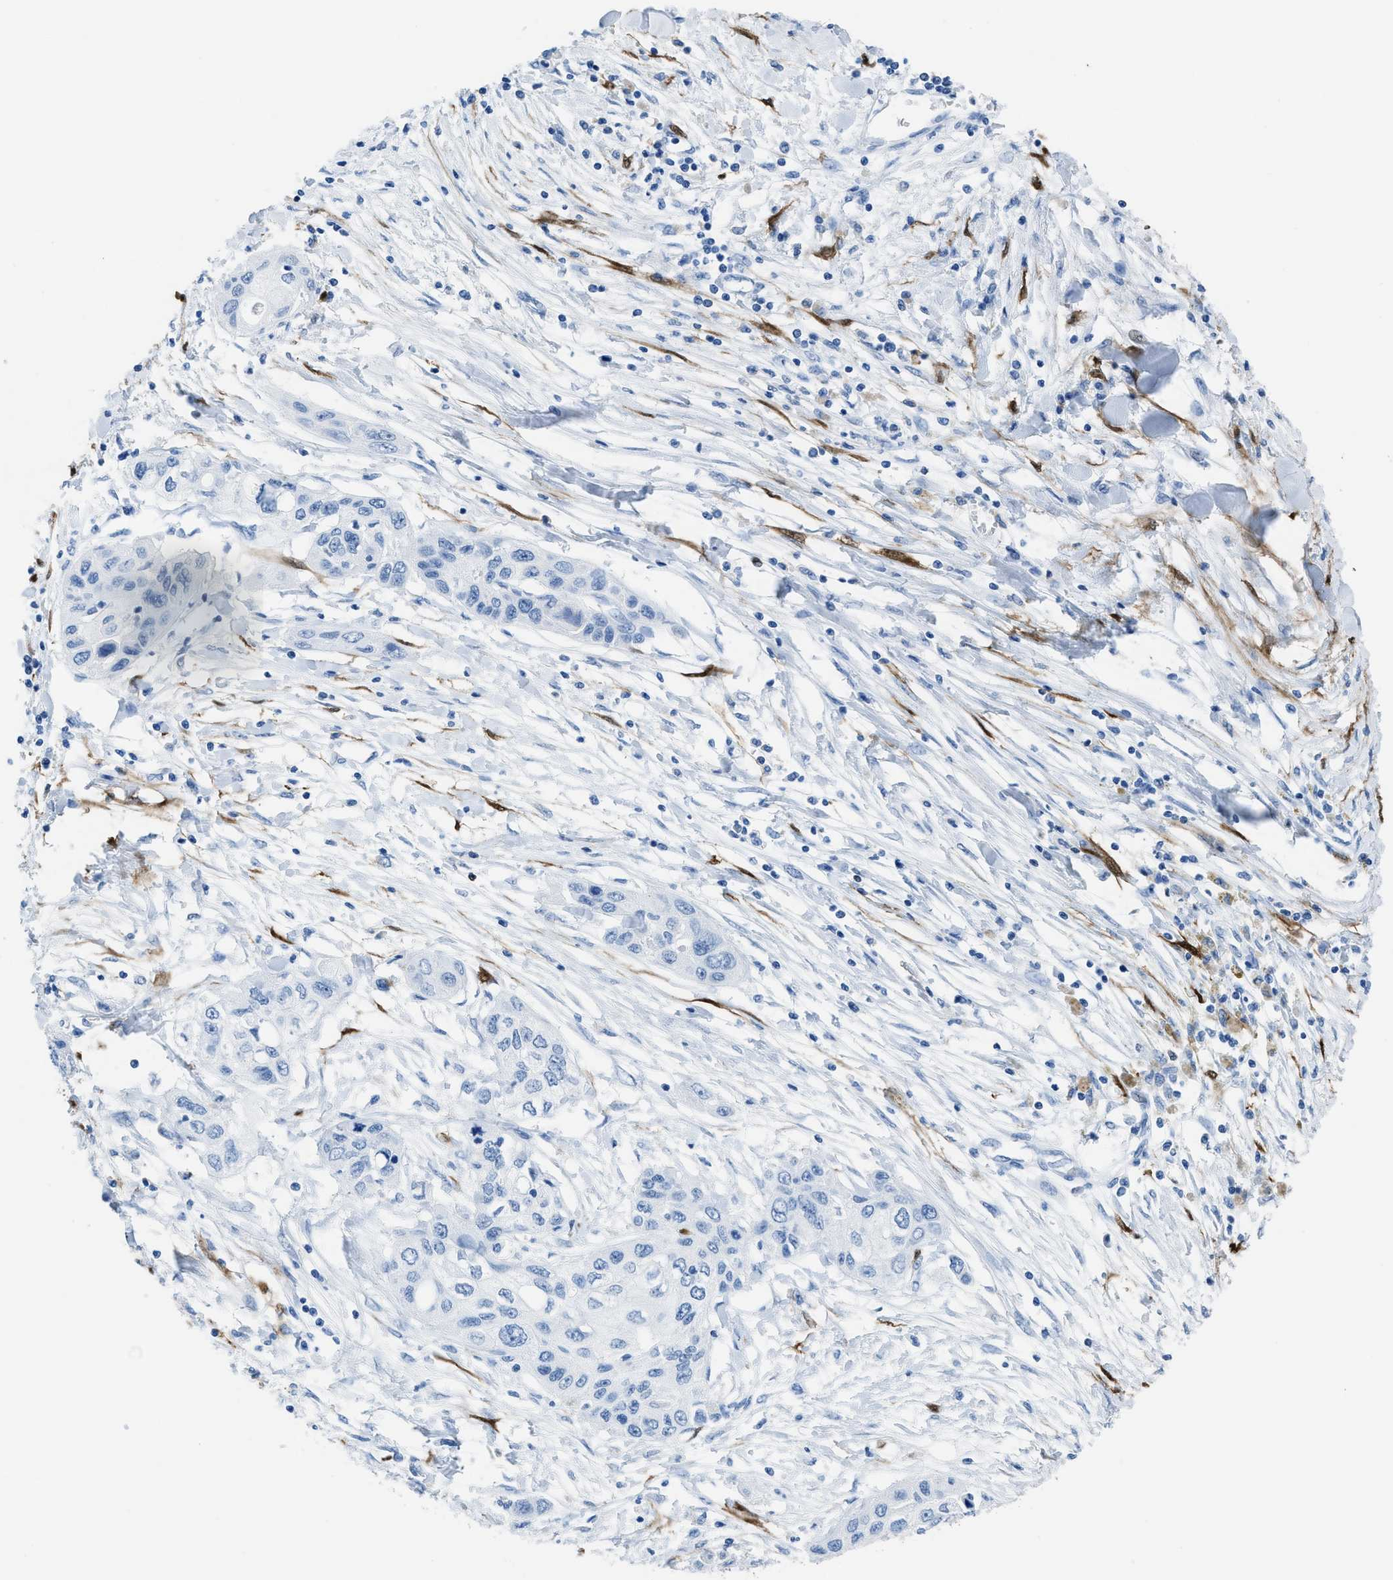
{"staining": {"intensity": "negative", "quantity": "none", "location": "none"}, "tissue": "pancreatic cancer", "cell_type": "Tumor cells", "image_type": "cancer", "snomed": [{"axis": "morphology", "description": "Adenocarcinoma, NOS"}, {"axis": "topography", "description": "Pancreas"}], "caption": "Pancreatic cancer (adenocarcinoma) stained for a protein using IHC shows no staining tumor cells.", "gene": "CDKN2A", "patient": {"sex": "female", "age": 70}}